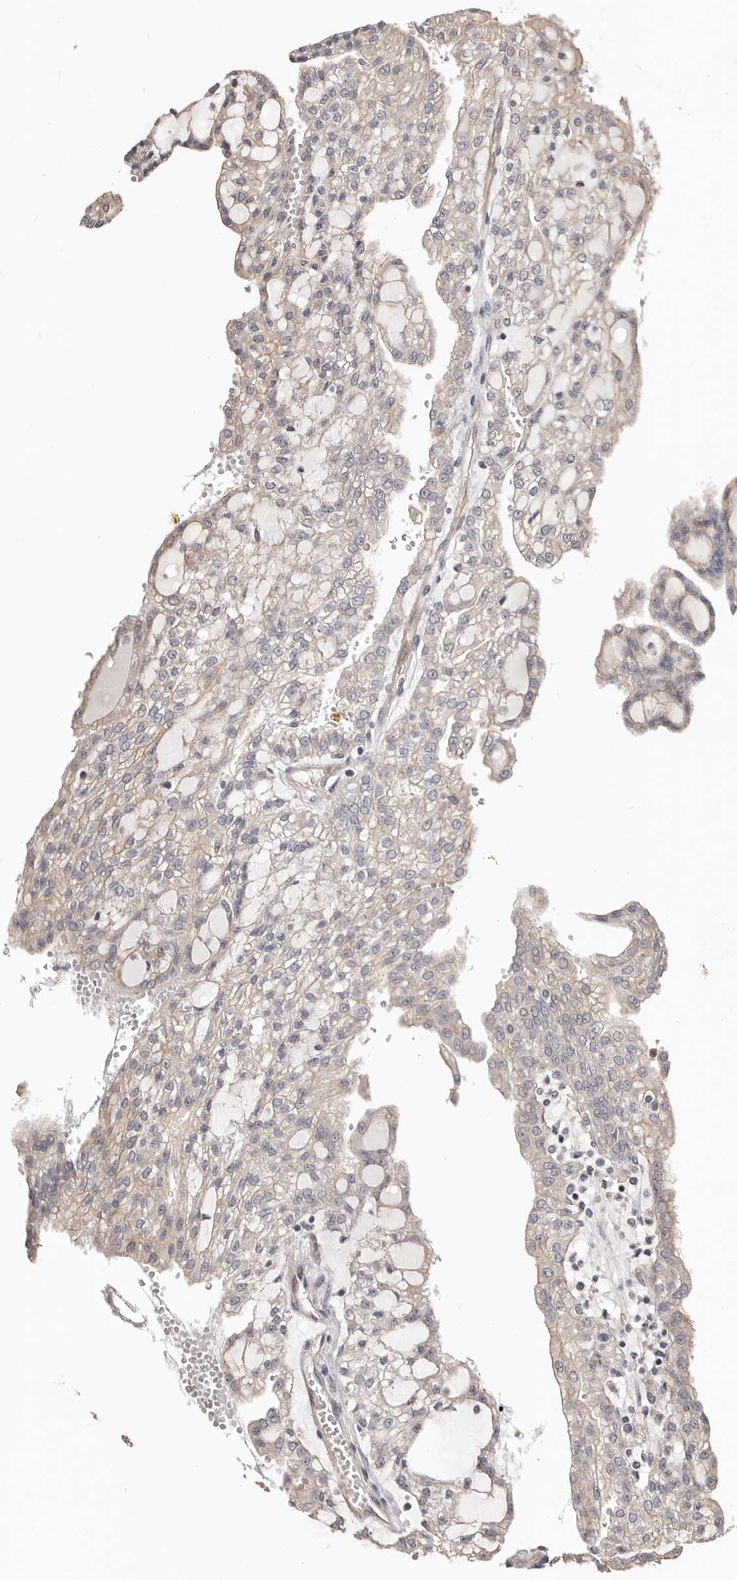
{"staining": {"intensity": "negative", "quantity": "none", "location": "none"}, "tissue": "renal cancer", "cell_type": "Tumor cells", "image_type": "cancer", "snomed": [{"axis": "morphology", "description": "Adenocarcinoma, NOS"}, {"axis": "topography", "description": "Kidney"}], "caption": "DAB (3,3'-diaminobenzidine) immunohistochemical staining of human renal cancer shows no significant staining in tumor cells.", "gene": "TRIP13", "patient": {"sex": "male", "age": 63}}